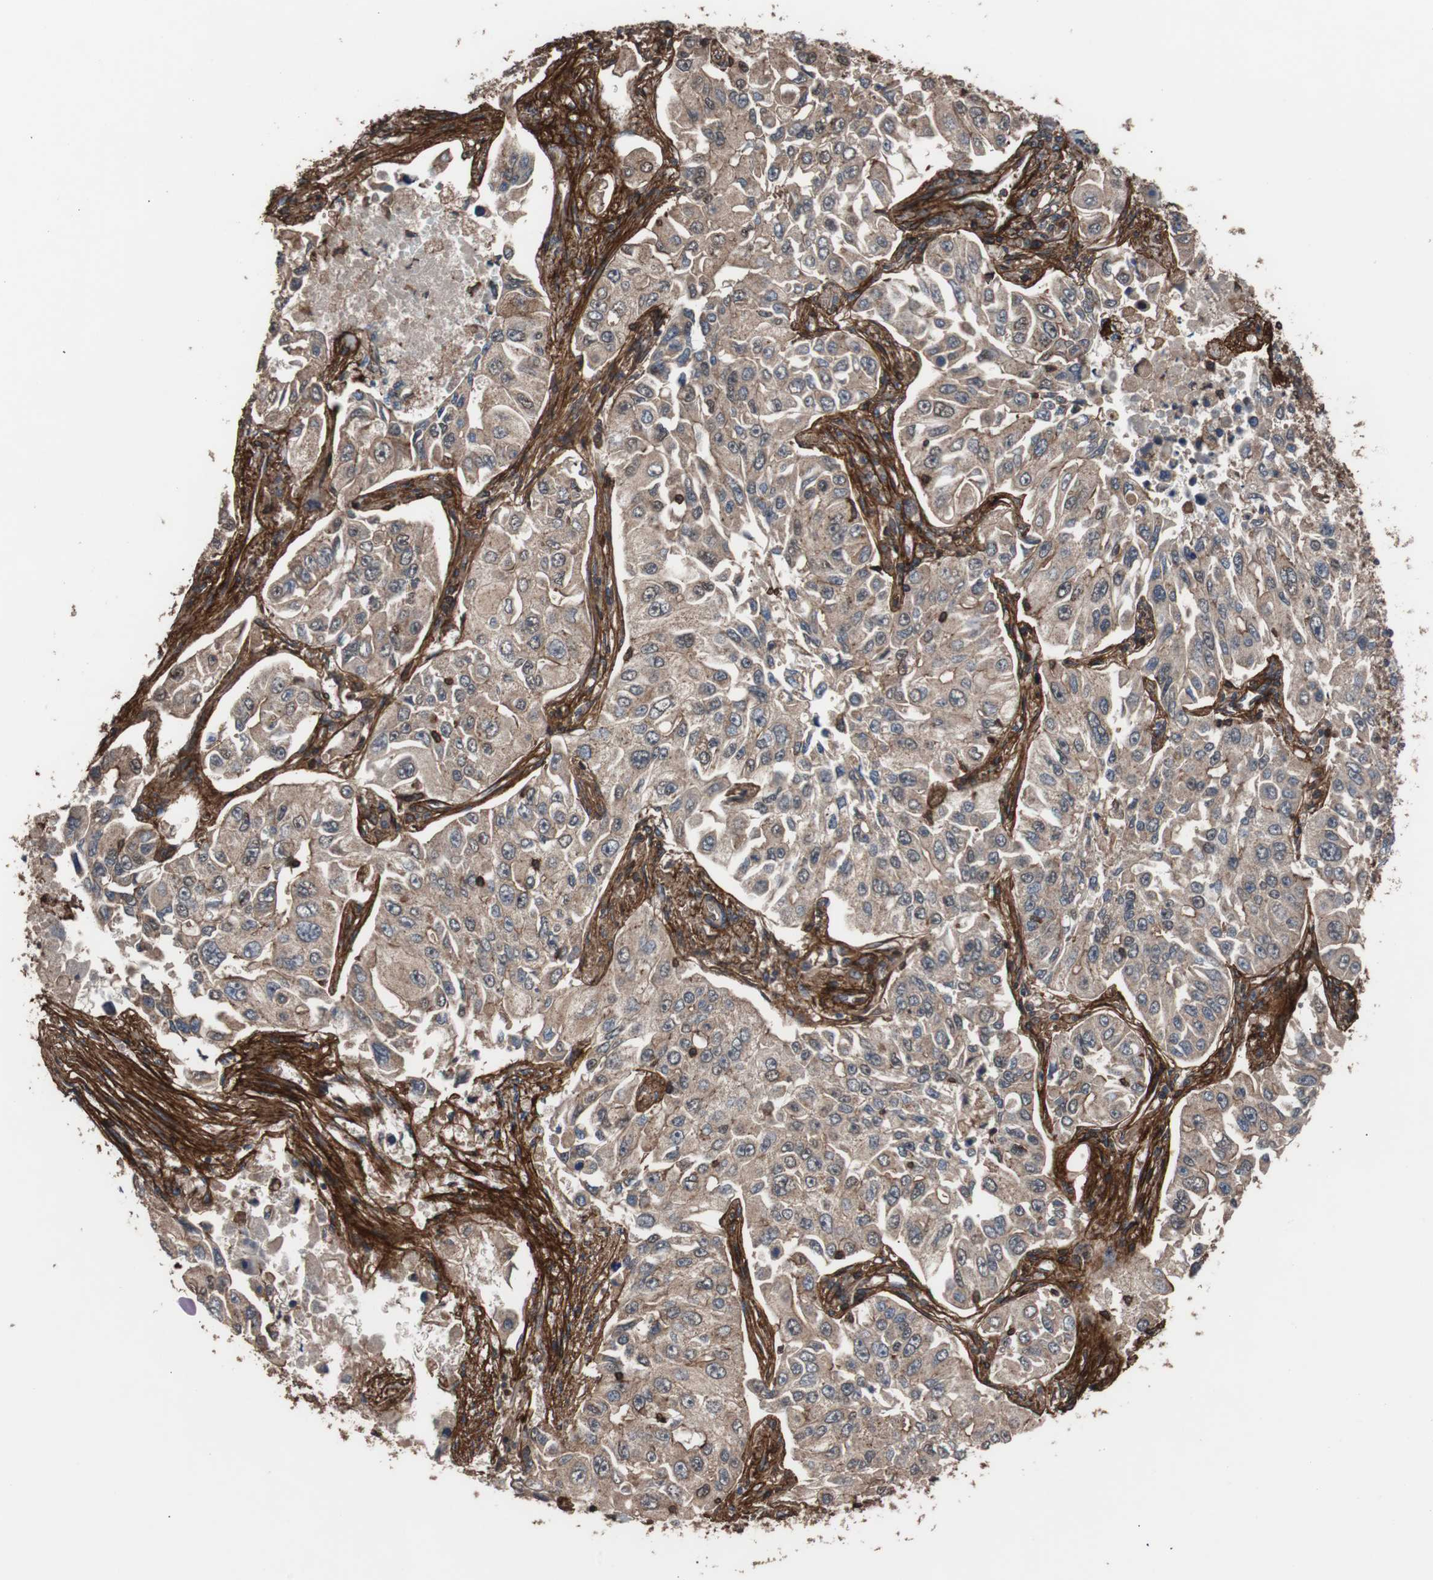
{"staining": {"intensity": "weak", "quantity": ">75%", "location": "cytoplasmic/membranous"}, "tissue": "lung cancer", "cell_type": "Tumor cells", "image_type": "cancer", "snomed": [{"axis": "morphology", "description": "Adenocarcinoma, NOS"}, {"axis": "topography", "description": "Lung"}], "caption": "Protein staining of lung cancer tissue reveals weak cytoplasmic/membranous staining in approximately >75% of tumor cells.", "gene": "COL6A2", "patient": {"sex": "male", "age": 84}}